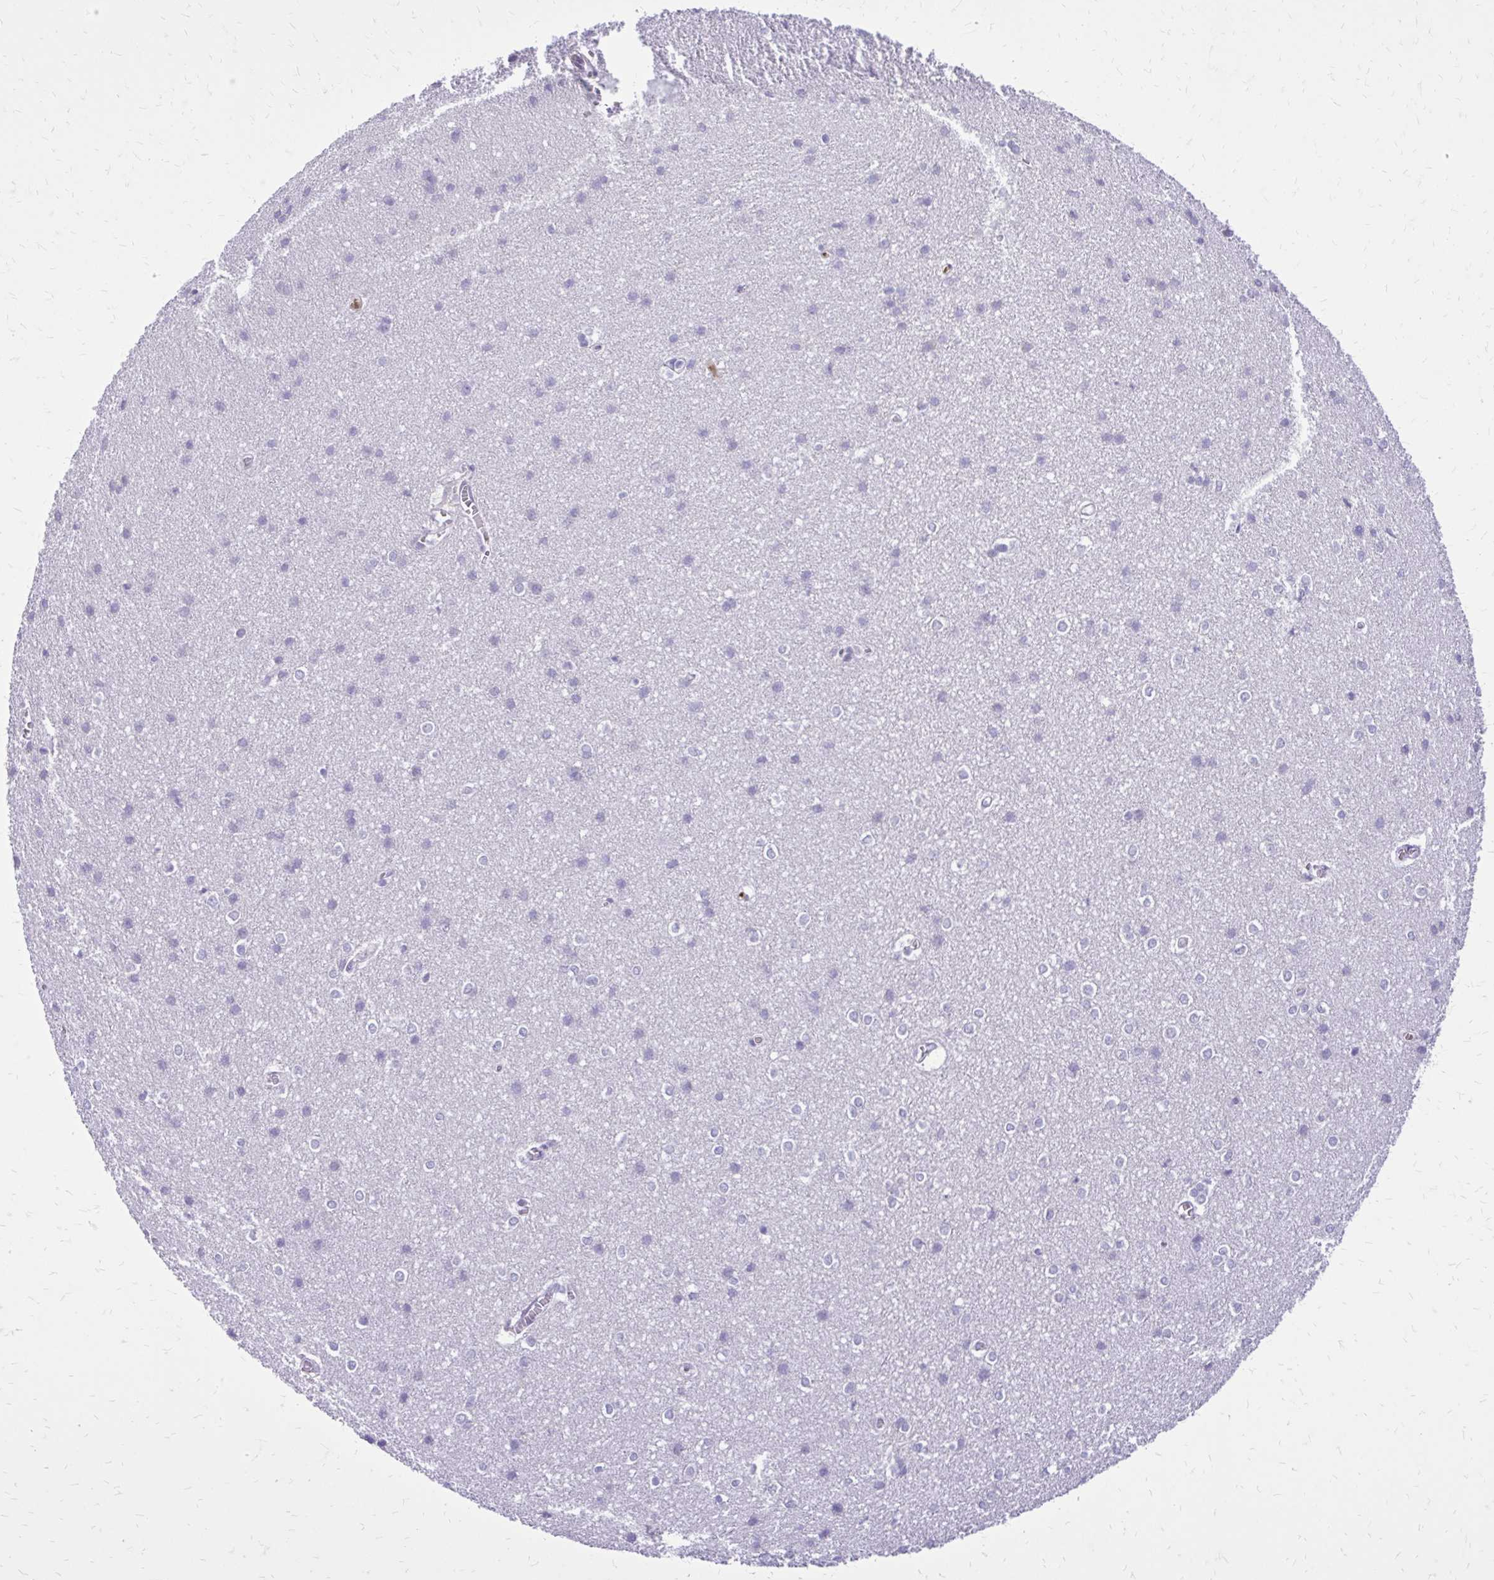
{"staining": {"intensity": "negative", "quantity": "none", "location": "none"}, "tissue": "cerebral cortex", "cell_type": "Endothelial cells", "image_type": "normal", "snomed": [{"axis": "morphology", "description": "Normal tissue, NOS"}, {"axis": "topography", "description": "Cerebral cortex"}], "caption": "Immunohistochemical staining of normal human cerebral cortex demonstrates no significant staining in endothelial cells. (DAB immunohistochemistry (IHC), high magnification).", "gene": "CAT", "patient": {"sex": "male", "age": 37}}